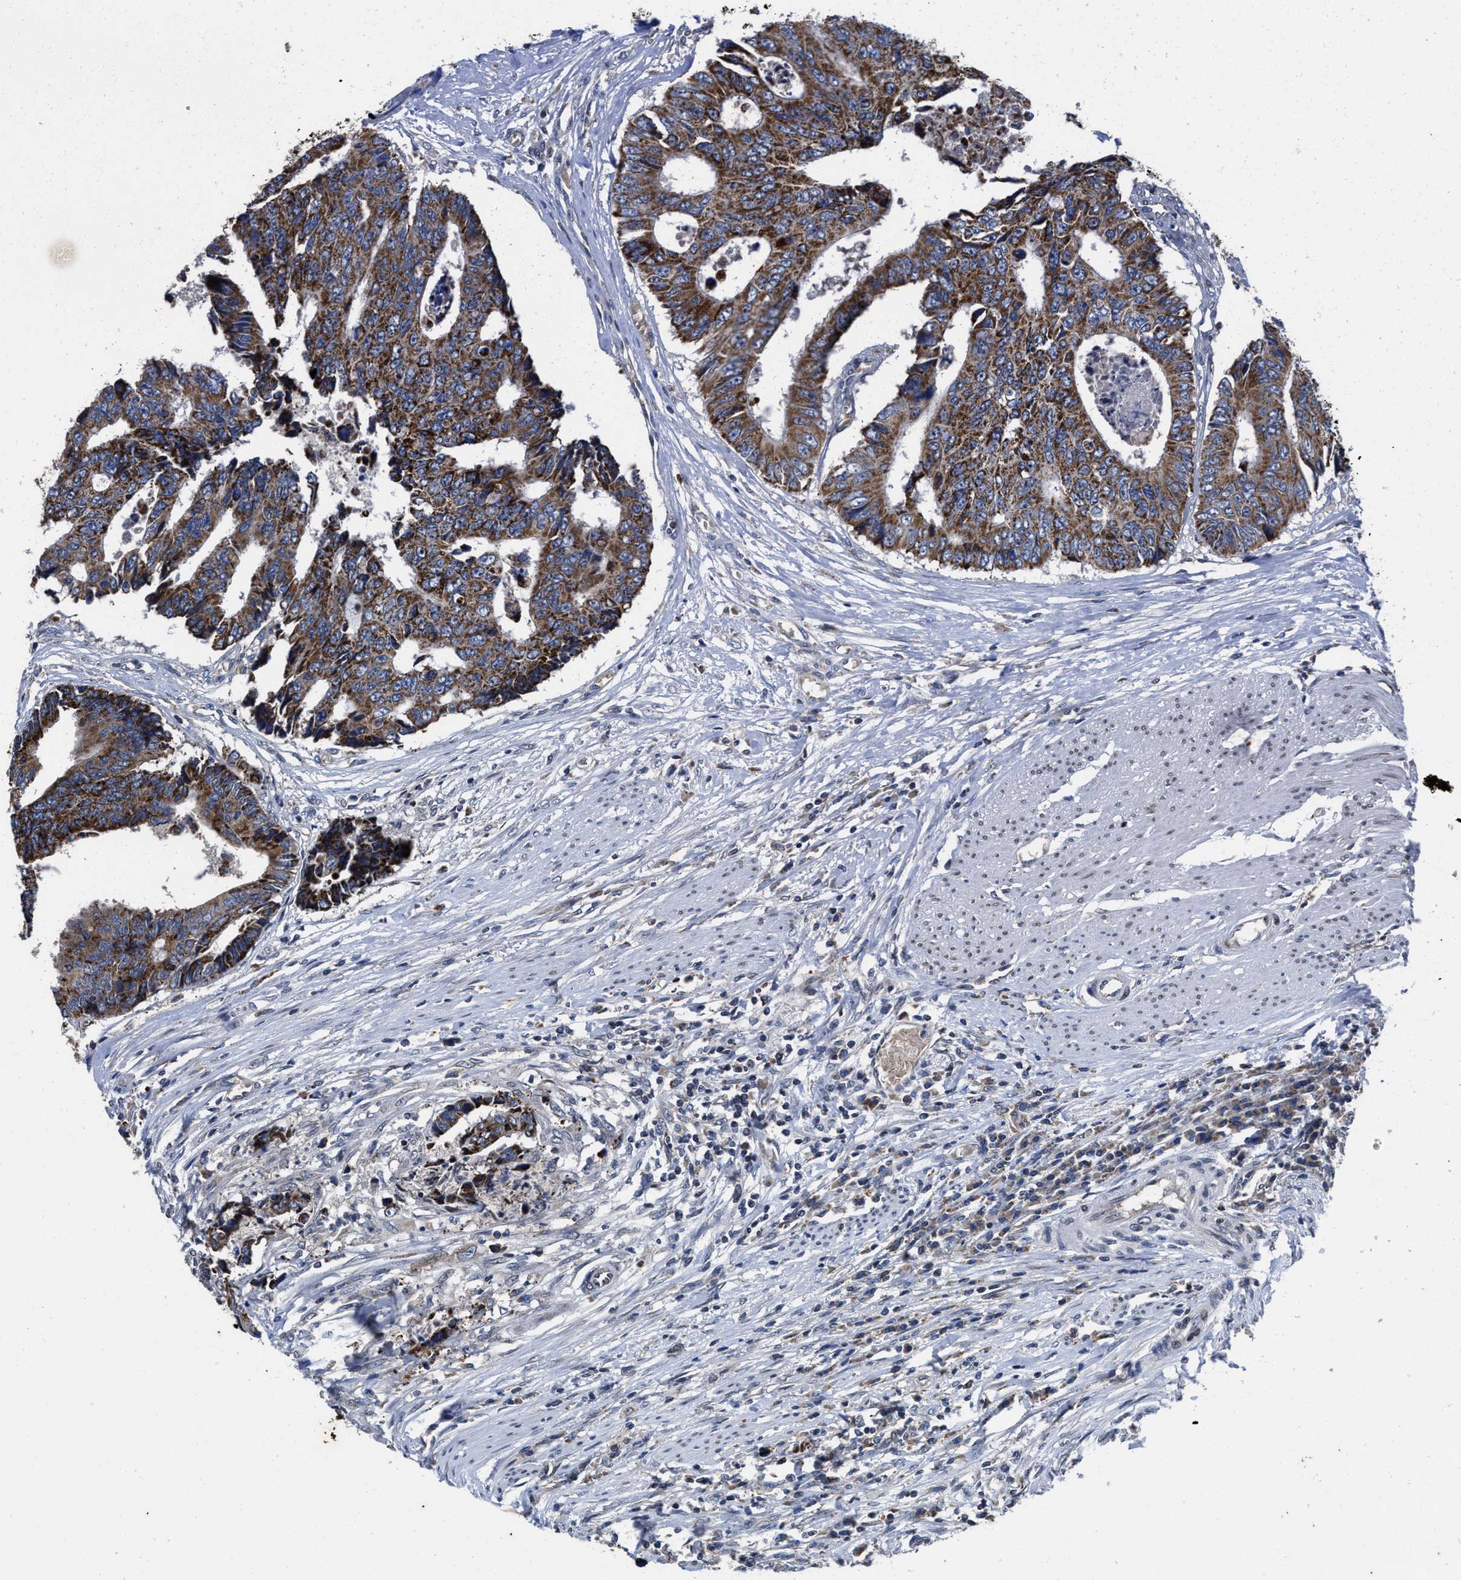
{"staining": {"intensity": "strong", "quantity": ">75%", "location": "cytoplasmic/membranous"}, "tissue": "colorectal cancer", "cell_type": "Tumor cells", "image_type": "cancer", "snomed": [{"axis": "morphology", "description": "Adenocarcinoma, NOS"}, {"axis": "topography", "description": "Rectum"}], "caption": "Protein staining demonstrates strong cytoplasmic/membranous expression in approximately >75% of tumor cells in adenocarcinoma (colorectal).", "gene": "CACNA1D", "patient": {"sex": "male", "age": 84}}